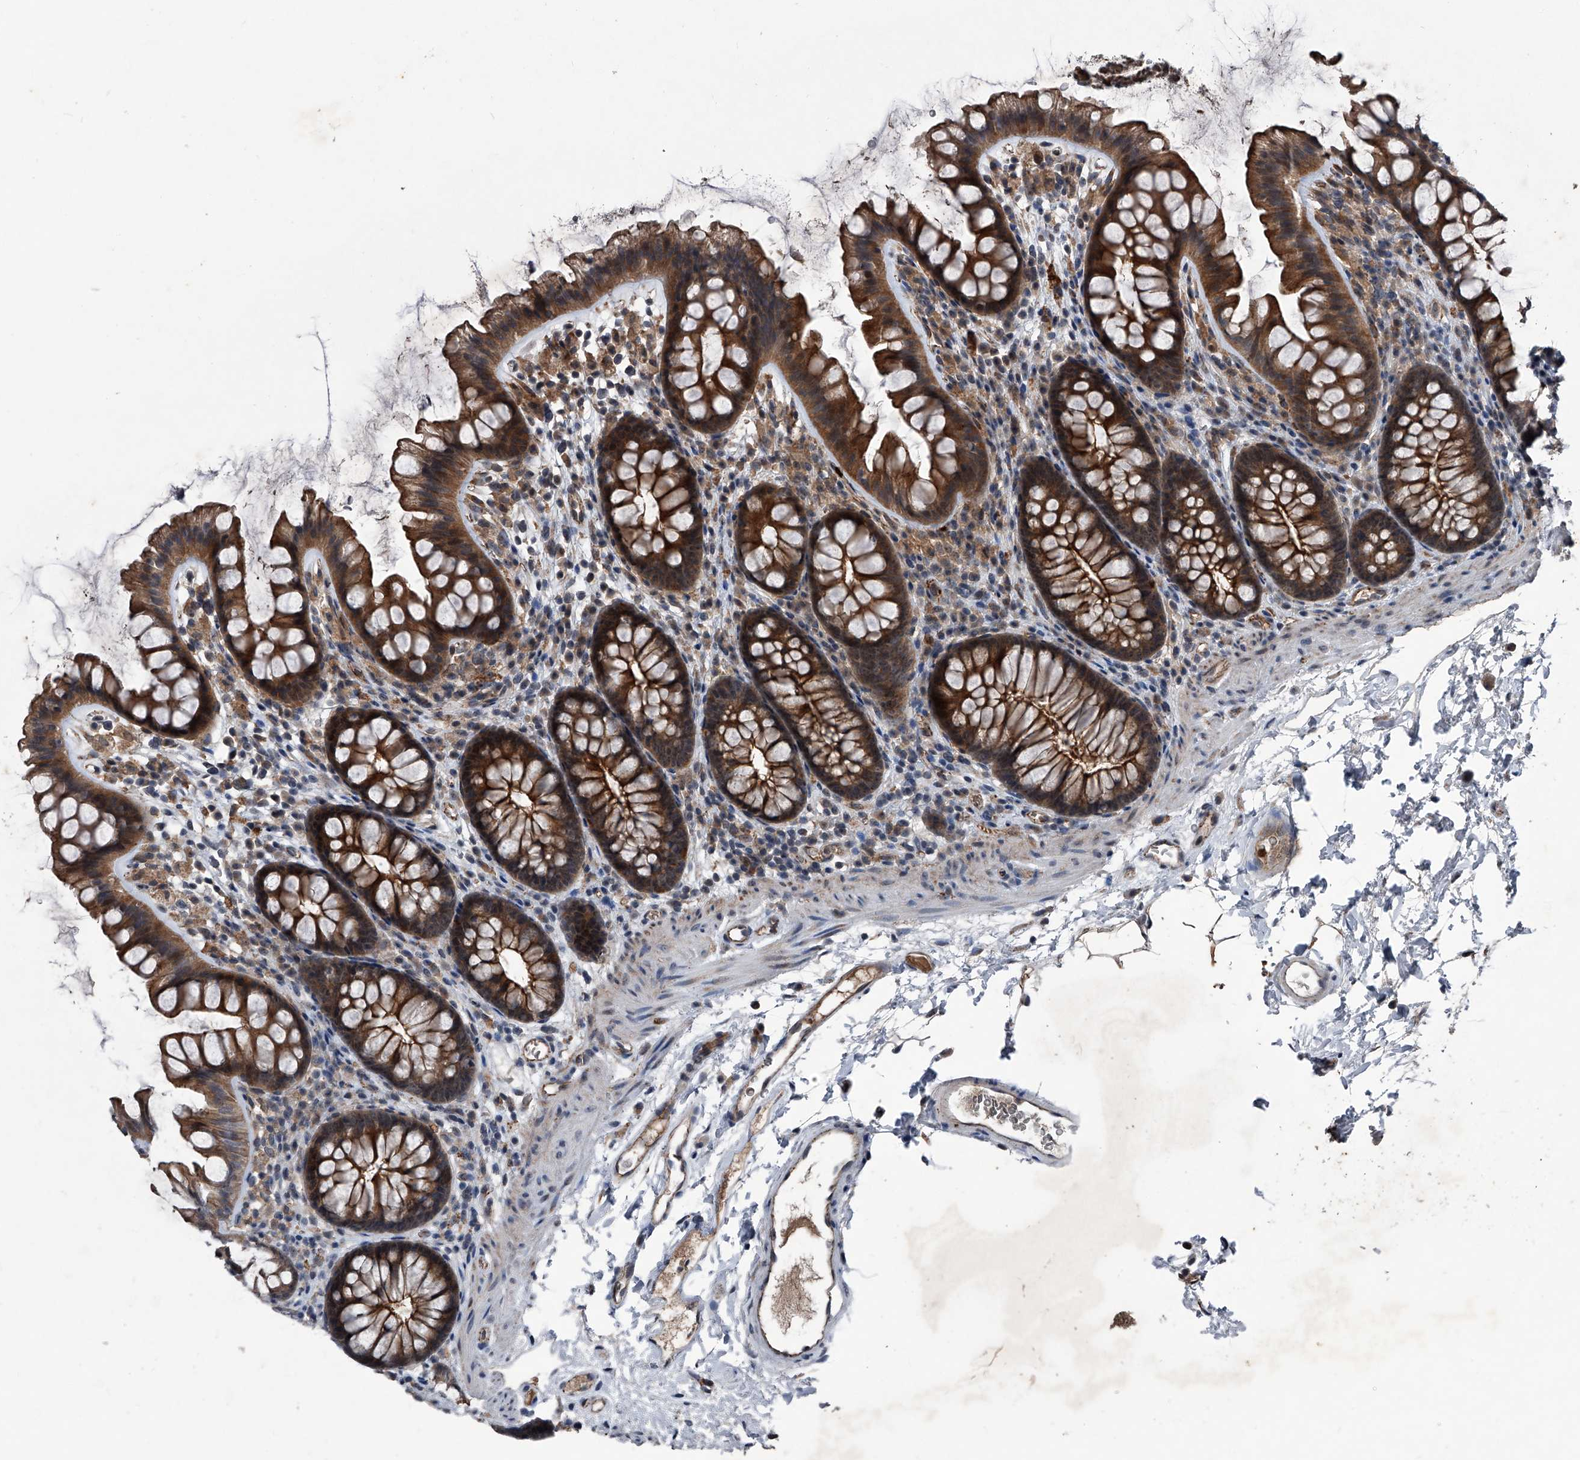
{"staining": {"intensity": "moderate", "quantity": ">75%", "location": "cytoplasmic/membranous"}, "tissue": "colon", "cell_type": "Endothelial cells", "image_type": "normal", "snomed": [{"axis": "morphology", "description": "Normal tissue, NOS"}, {"axis": "topography", "description": "Colon"}], "caption": "Immunohistochemical staining of normal colon exhibits >75% levels of moderate cytoplasmic/membranous protein expression in approximately >75% of endothelial cells.", "gene": "MAPKAP1", "patient": {"sex": "female", "age": 62}}